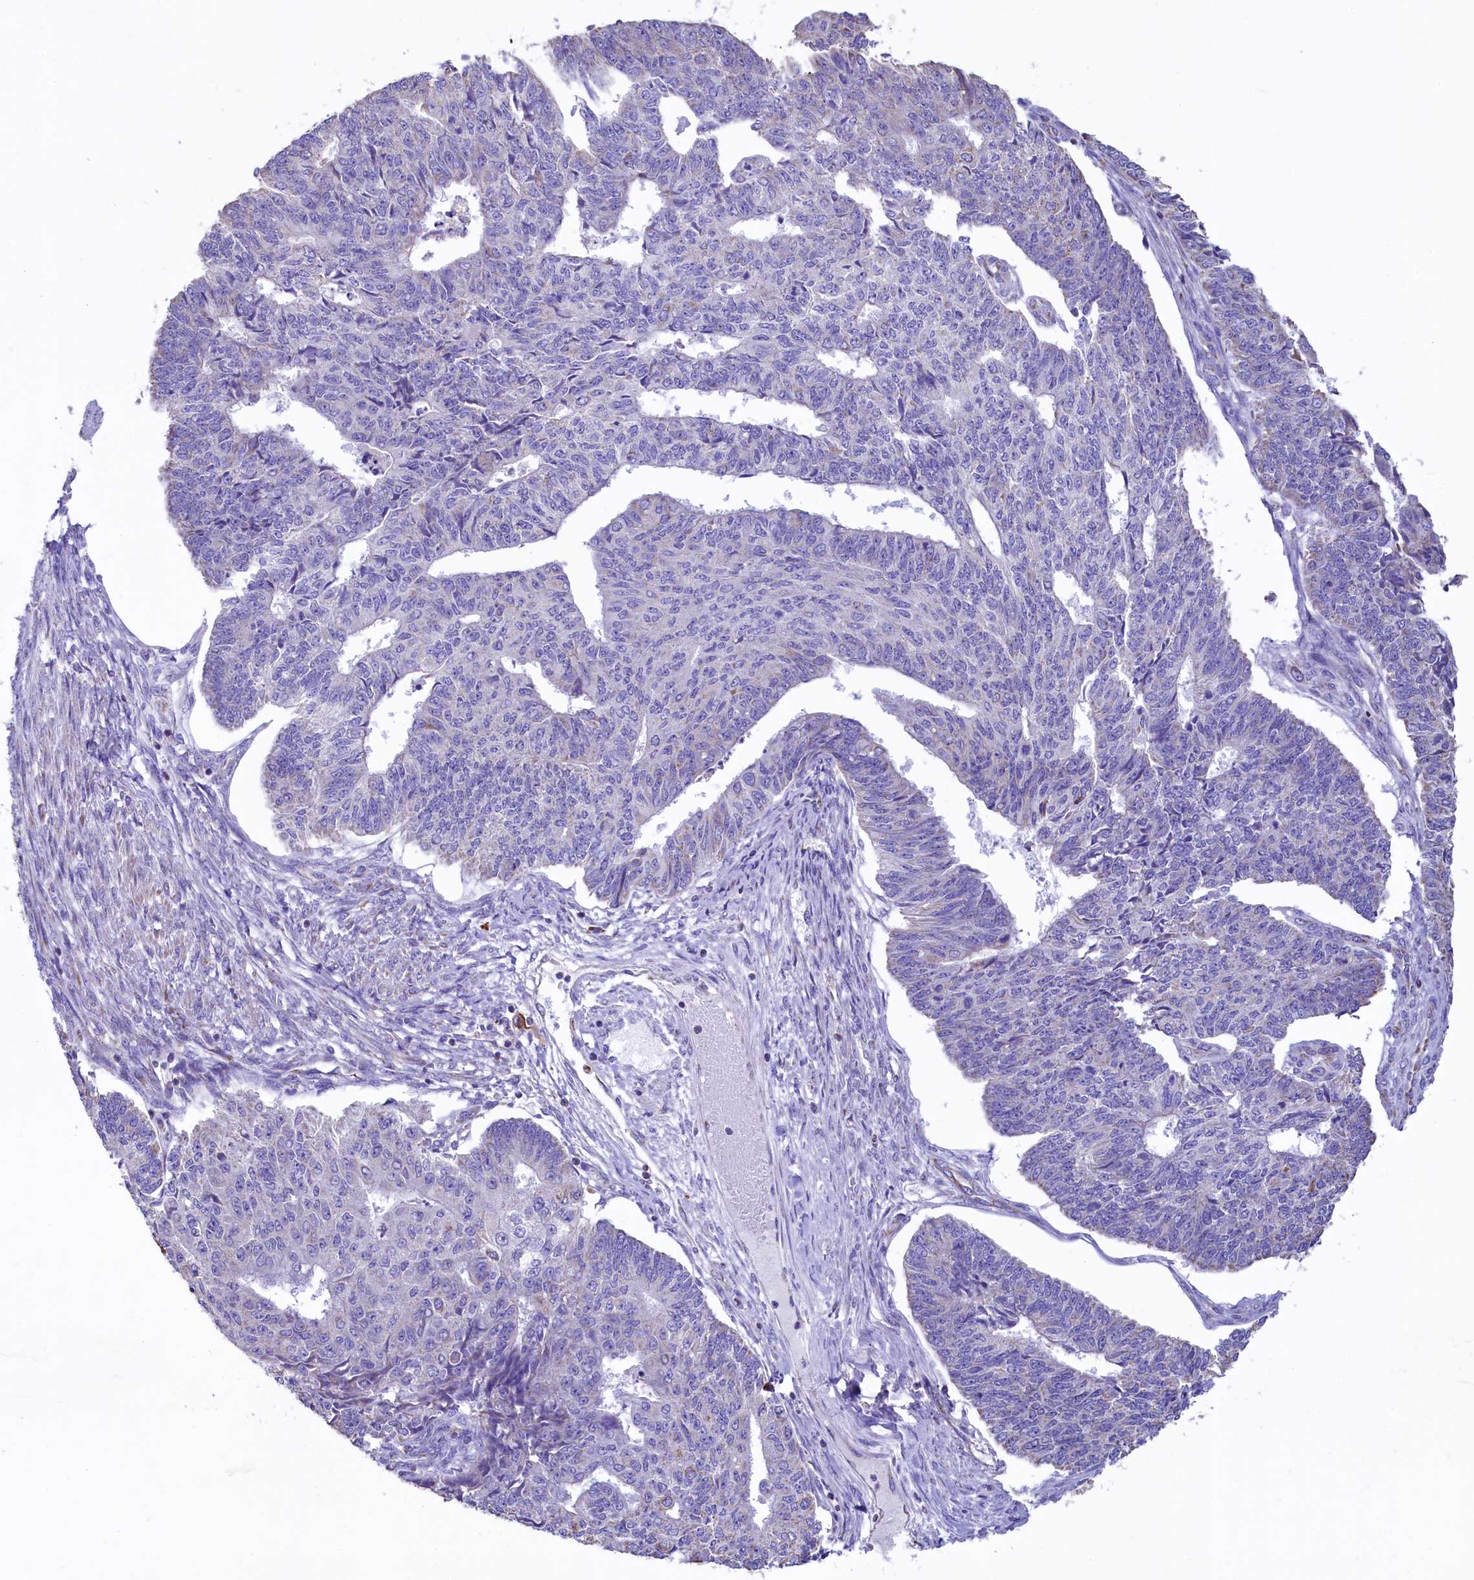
{"staining": {"intensity": "negative", "quantity": "none", "location": "none"}, "tissue": "endometrial cancer", "cell_type": "Tumor cells", "image_type": "cancer", "snomed": [{"axis": "morphology", "description": "Adenocarcinoma, NOS"}, {"axis": "topography", "description": "Endometrium"}], "caption": "An IHC photomicrograph of adenocarcinoma (endometrial) is shown. There is no staining in tumor cells of adenocarcinoma (endometrial).", "gene": "IDH3A", "patient": {"sex": "female", "age": 32}}